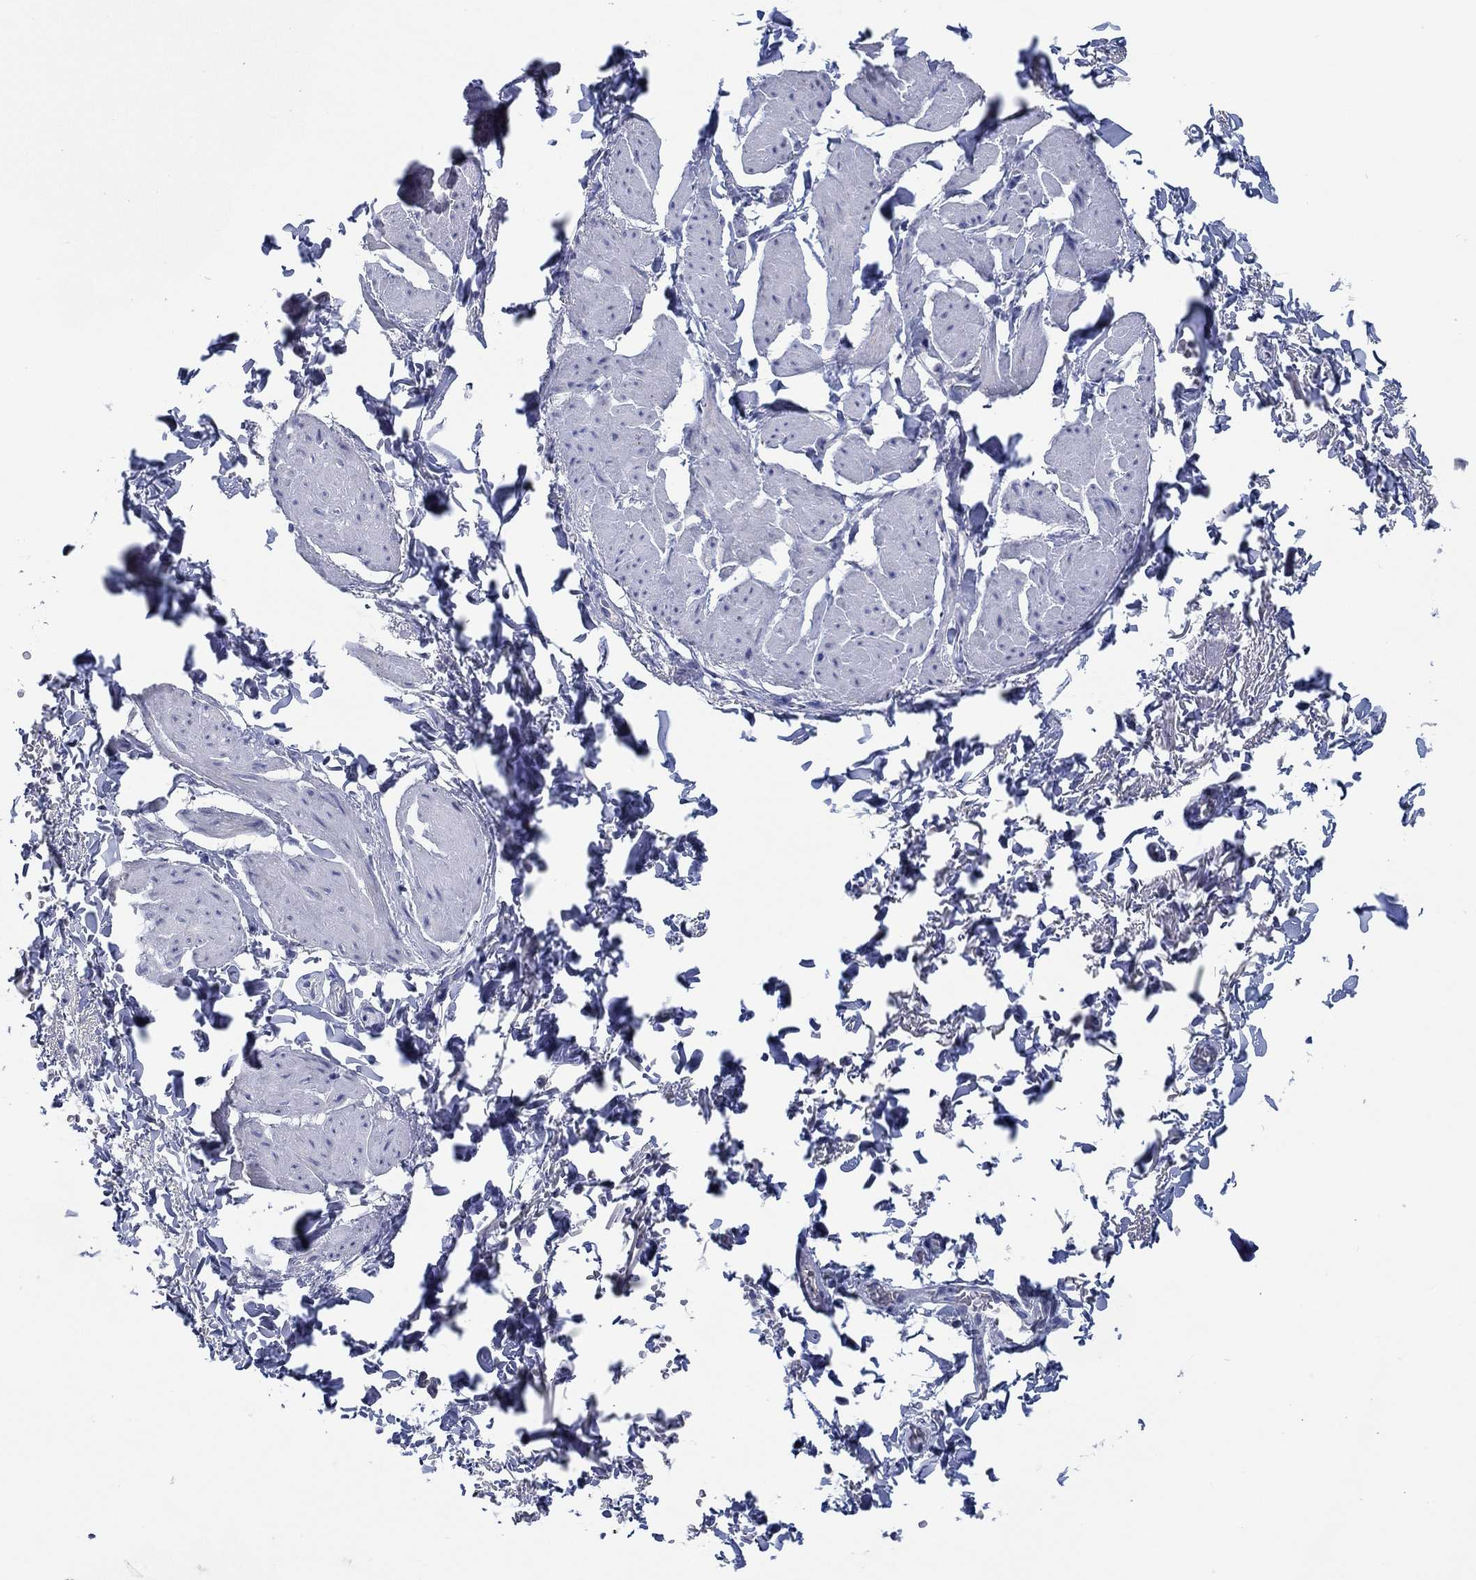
{"staining": {"intensity": "negative", "quantity": "none", "location": "none"}, "tissue": "adipose tissue", "cell_type": "Adipocytes", "image_type": "normal", "snomed": [{"axis": "morphology", "description": "Normal tissue, NOS"}, {"axis": "topography", "description": "Anal"}, {"axis": "topography", "description": "Peripheral nerve tissue"}], "caption": "Immunohistochemical staining of normal adipose tissue shows no significant expression in adipocytes.", "gene": "TOMM20L", "patient": {"sex": "male", "age": 53}}